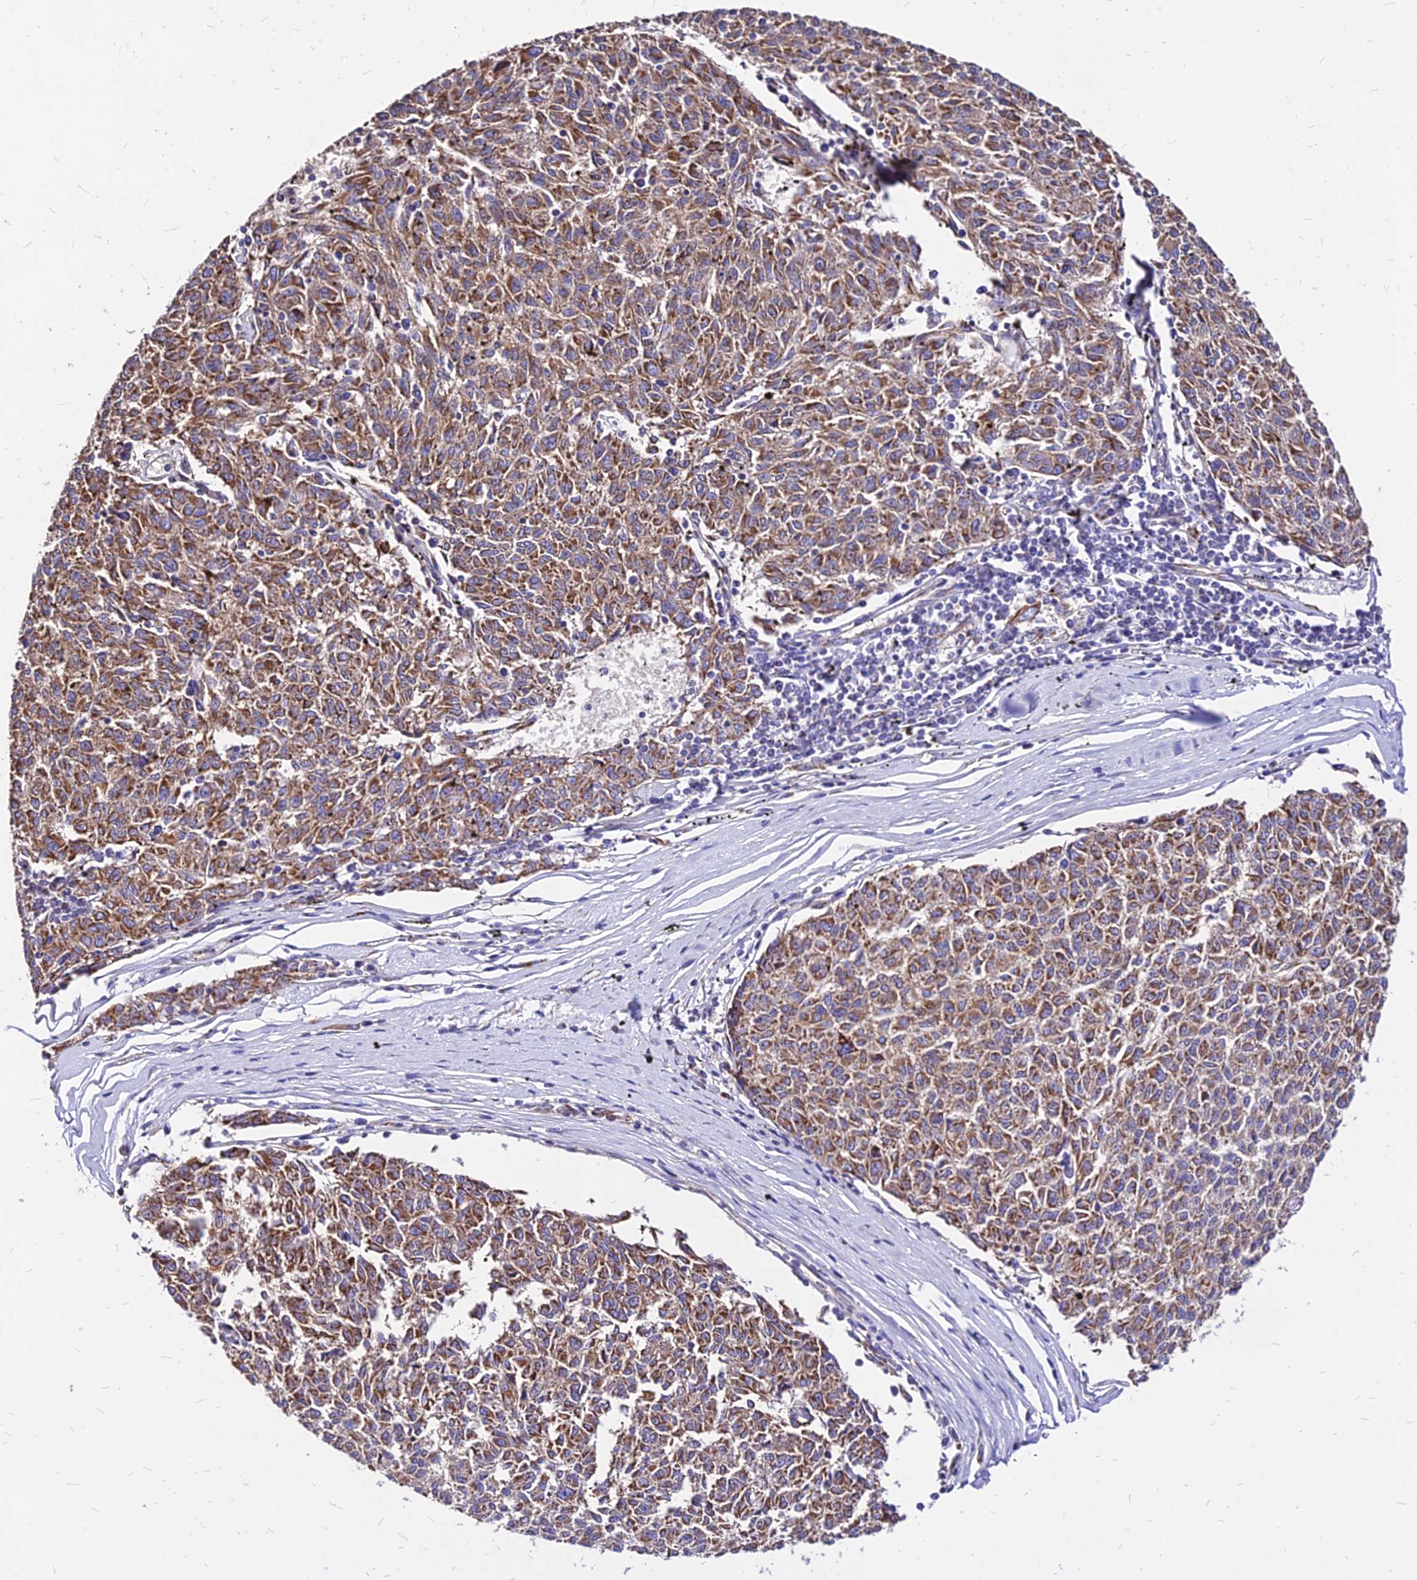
{"staining": {"intensity": "moderate", "quantity": ">75%", "location": "cytoplasmic/membranous"}, "tissue": "melanoma", "cell_type": "Tumor cells", "image_type": "cancer", "snomed": [{"axis": "morphology", "description": "Malignant melanoma, NOS"}, {"axis": "topography", "description": "Skin"}], "caption": "Immunohistochemical staining of melanoma exhibits moderate cytoplasmic/membranous protein staining in approximately >75% of tumor cells. (Brightfield microscopy of DAB IHC at high magnification).", "gene": "MRPL3", "patient": {"sex": "female", "age": 72}}